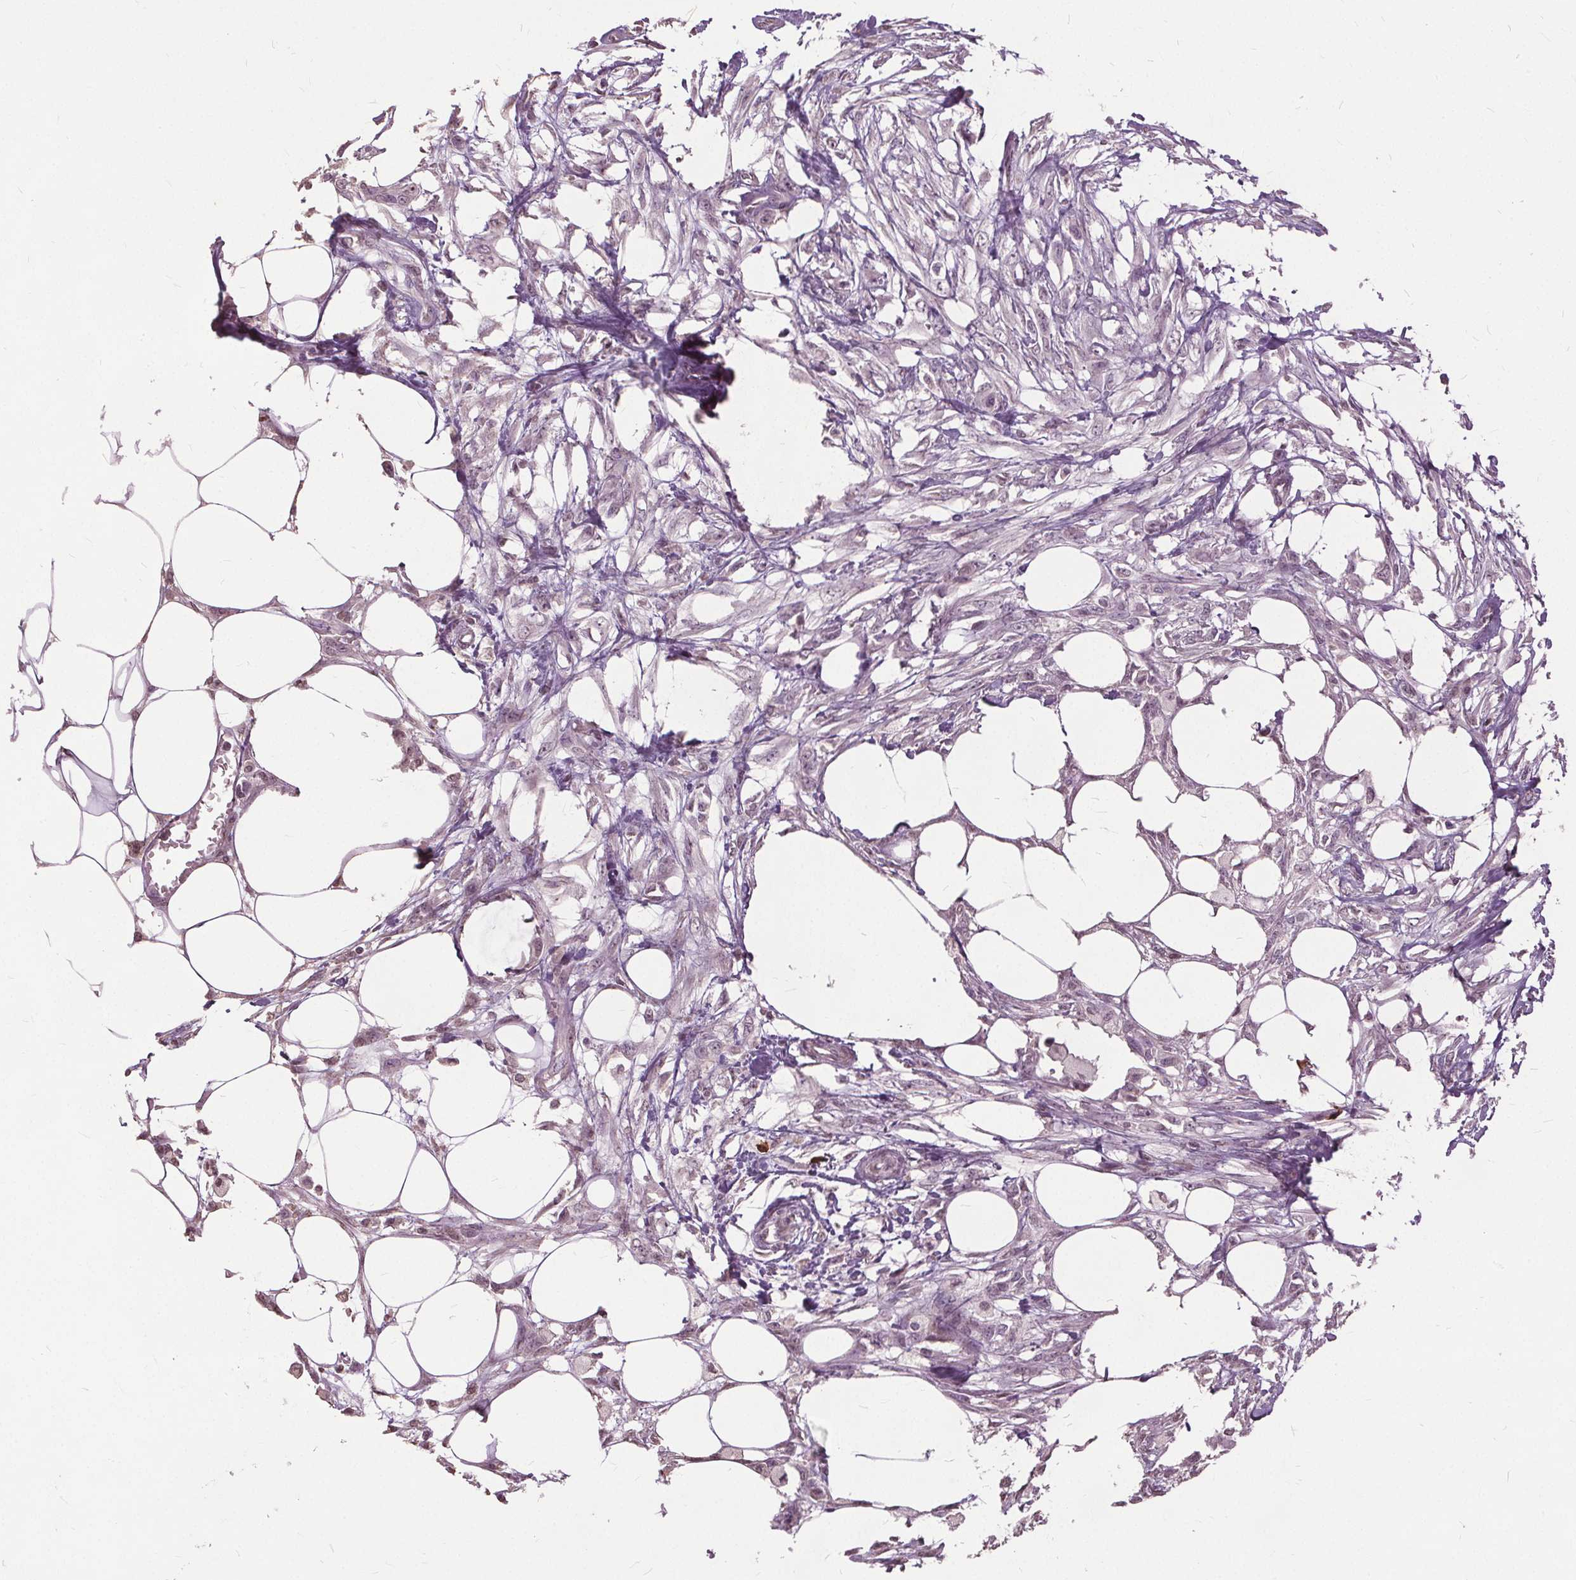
{"staining": {"intensity": "negative", "quantity": "none", "location": "none"}, "tissue": "skin cancer", "cell_type": "Tumor cells", "image_type": "cancer", "snomed": [{"axis": "morphology", "description": "Squamous cell carcinoma, NOS"}, {"axis": "topography", "description": "Skin"}], "caption": "There is no significant staining in tumor cells of skin squamous cell carcinoma.", "gene": "CXCL16", "patient": {"sex": "female", "age": 59}}